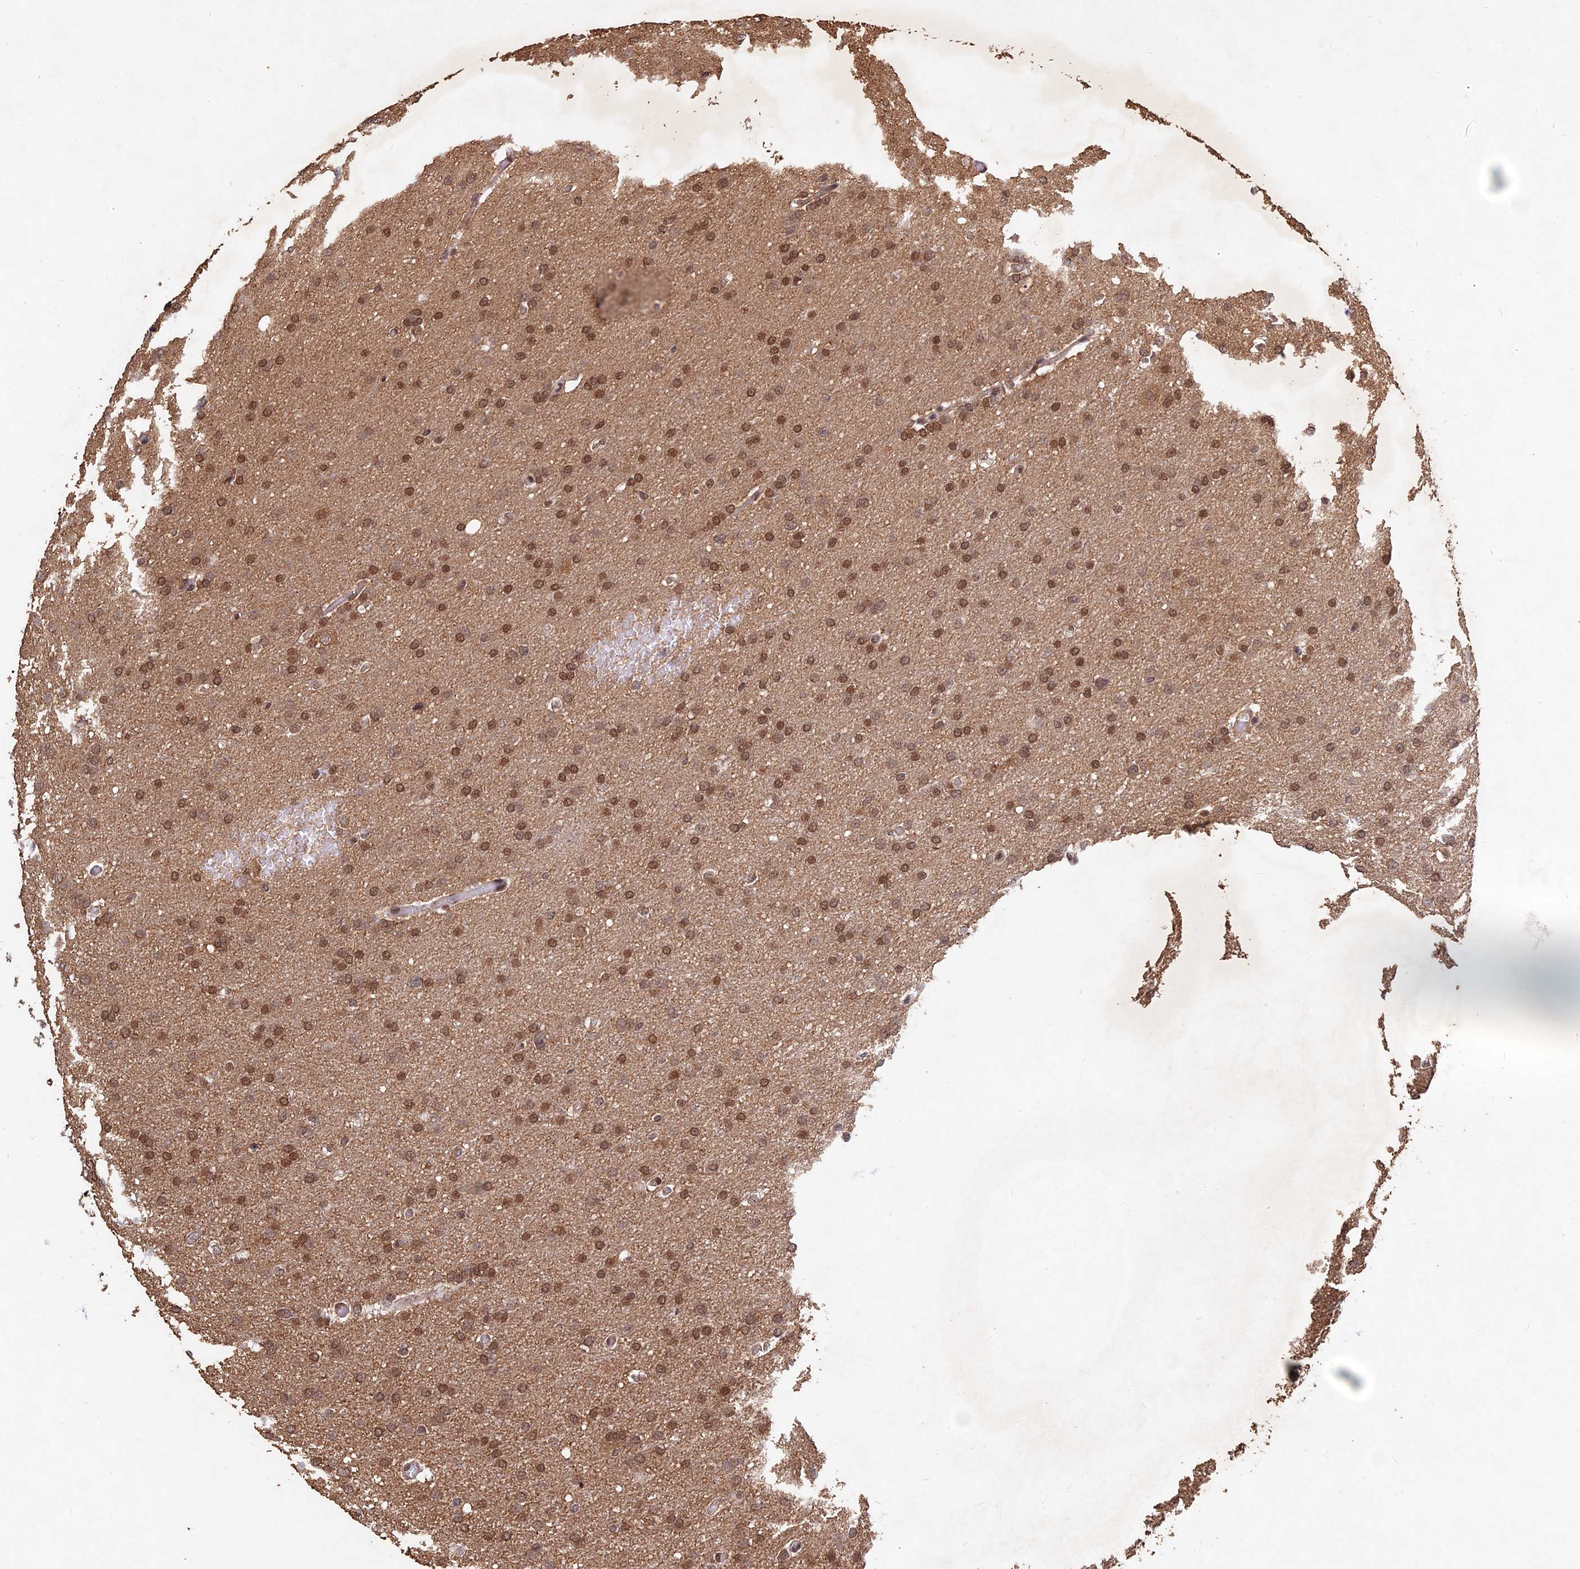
{"staining": {"intensity": "moderate", "quantity": ">75%", "location": "nuclear"}, "tissue": "glioma", "cell_type": "Tumor cells", "image_type": "cancer", "snomed": [{"axis": "morphology", "description": "Glioma, malignant, High grade"}, {"axis": "topography", "description": "Cerebral cortex"}], "caption": "A medium amount of moderate nuclear staining is appreciated in approximately >75% of tumor cells in malignant glioma (high-grade) tissue. (Stains: DAB in brown, nuclei in blue, Microscopy: brightfield microscopy at high magnification).", "gene": "FAM53C", "patient": {"sex": "female", "age": 36}}